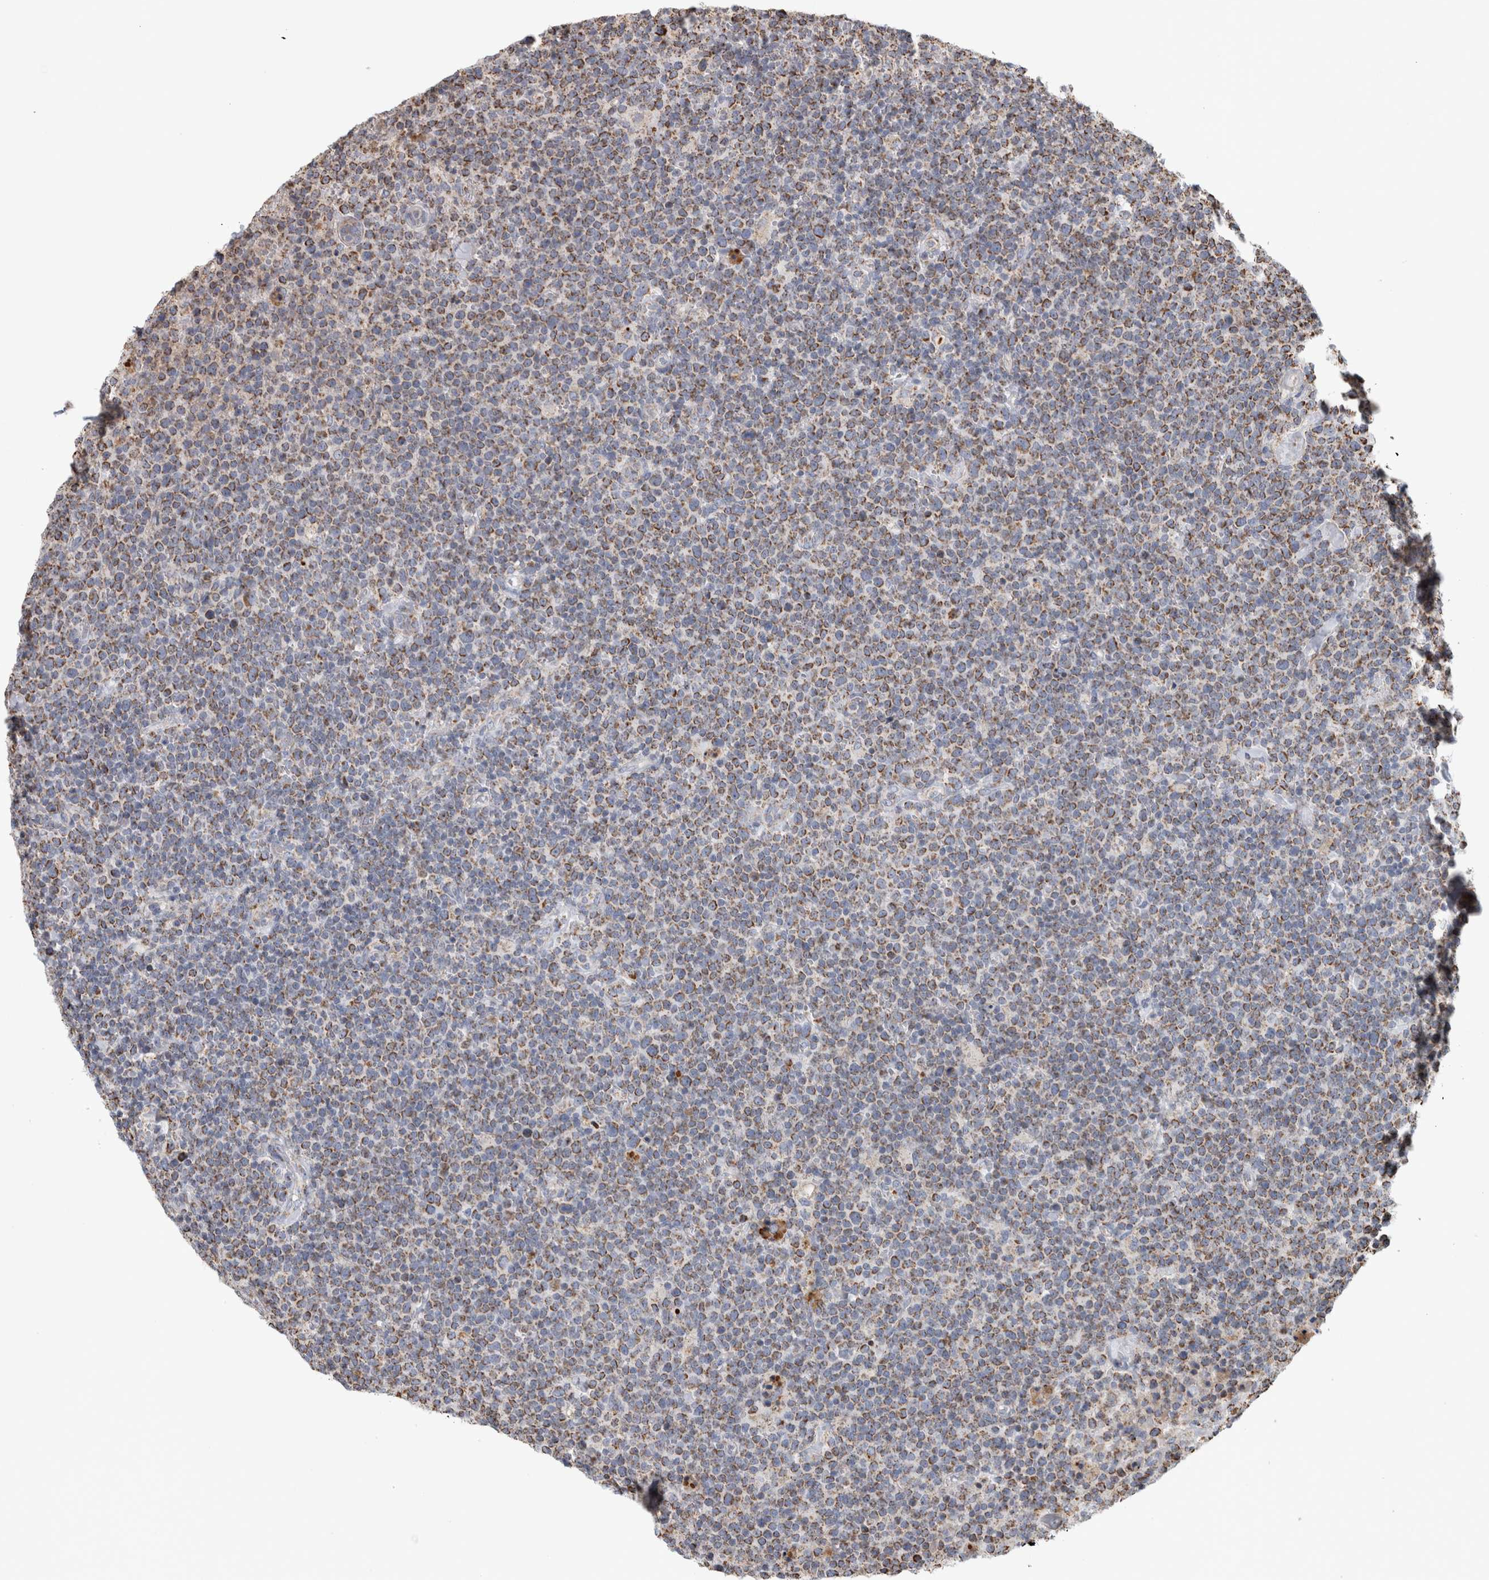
{"staining": {"intensity": "moderate", "quantity": ">75%", "location": "cytoplasmic/membranous"}, "tissue": "lymphoma", "cell_type": "Tumor cells", "image_type": "cancer", "snomed": [{"axis": "morphology", "description": "Malignant lymphoma, non-Hodgkin's type, High grade"}, {"axis": "topography", "description": "Lymph node"}], "caption": "Lymphoma stained for a protein exhibits moderate cytoplasmic/membranous positivity in tumor cells.", "gene": "ST8SIA1", "patient": {"sex": "male", "age": 61}}